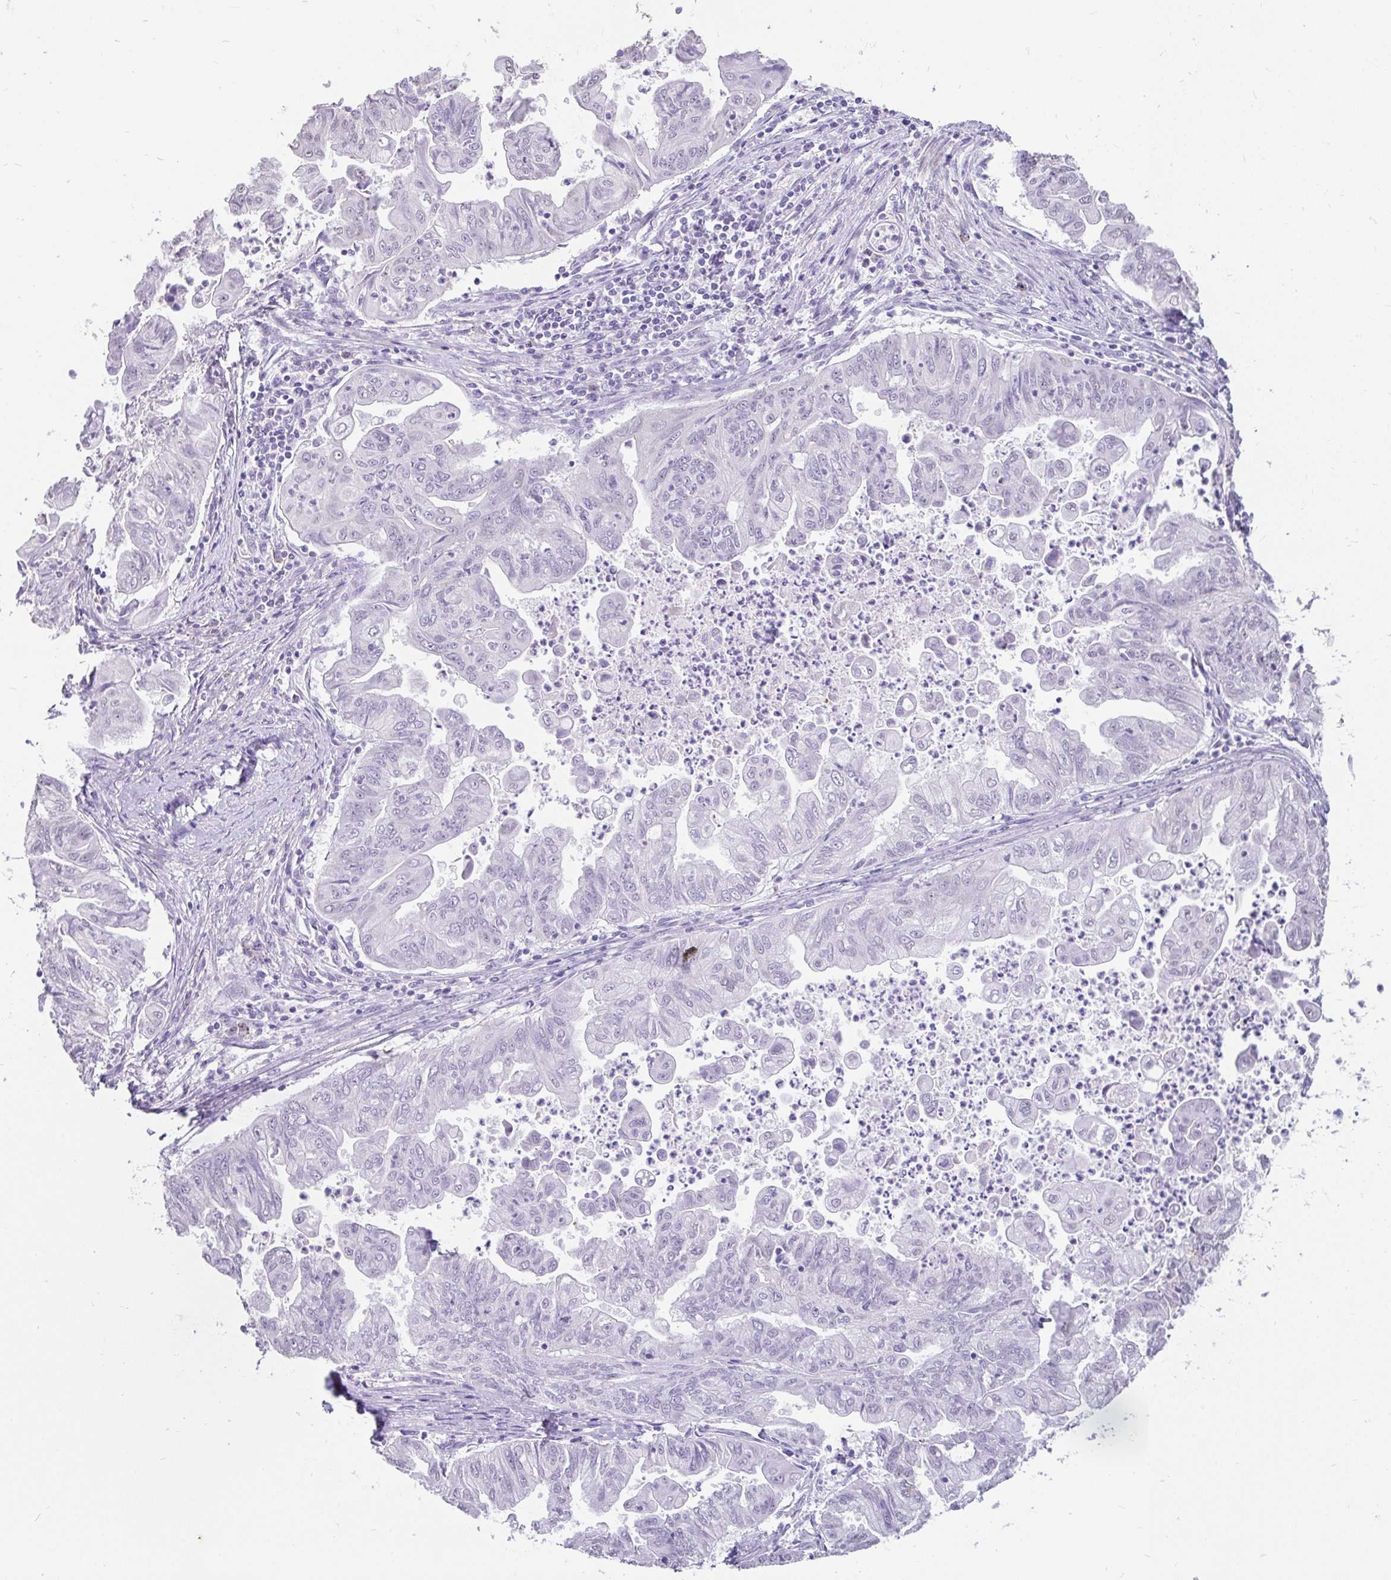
{"staining": {"intensity": "negative", "quantity": "none", "location": "none"}, "tissue": "stomach cancer", "cell_type": "Tumor cells", "image_type": "cancer", "snomed": [{"axis": "morphology", "description": "Adenocarcinoma, NOS"}, {"axis": "topography", "description": "Stomach, upper"}], "caption": "This image is of stomach cancer (adenocarcinoma) stained with immunohistochemistry (IHC) to label a protein in brown with the nuclei are counter-stained blue. There is no positivity in tumor cells.", "gene": "EML5", "patient": {"sex": "male", "age": 80}}